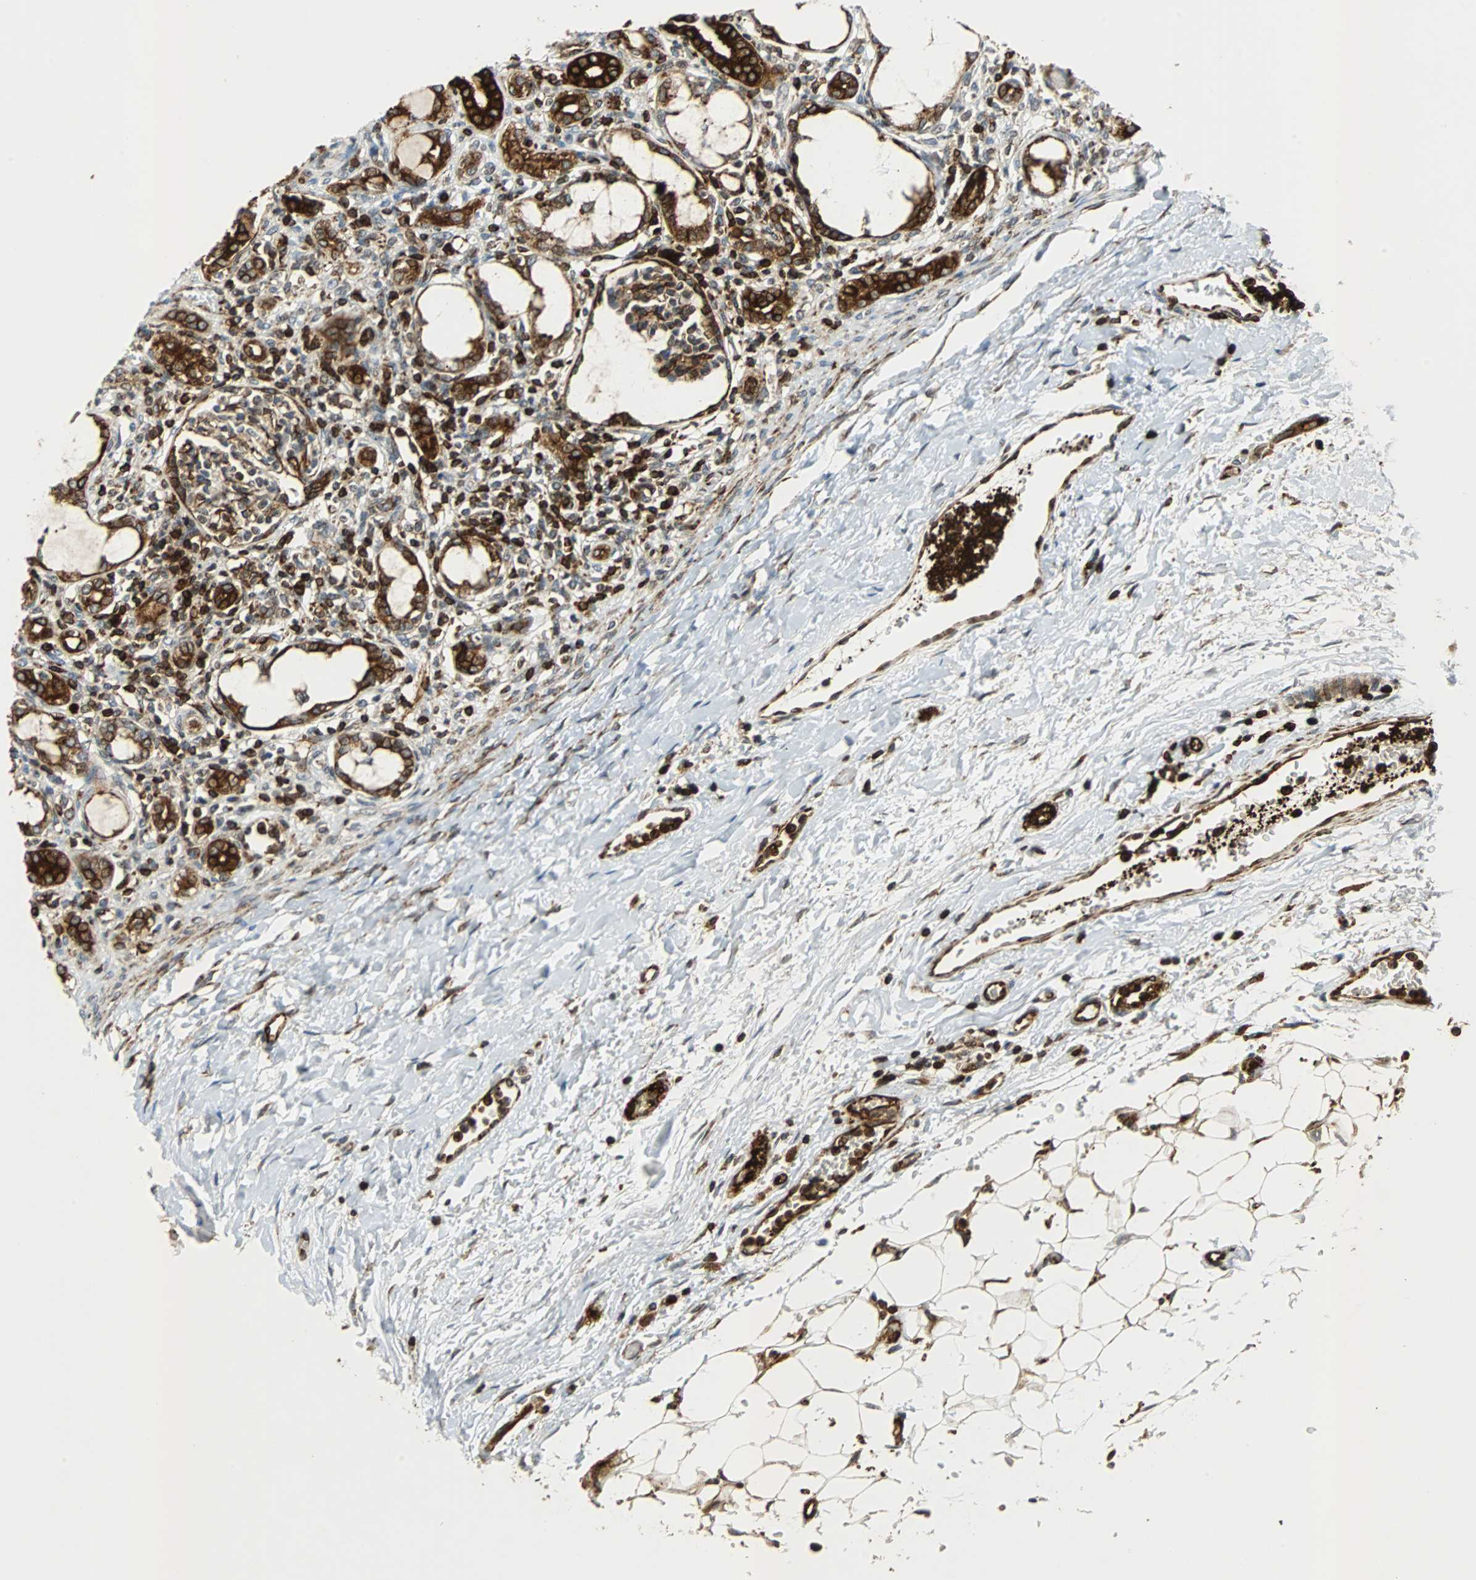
{"staining": {"intensity": "strong", "quantity": "<25%", "location": "cytoplasmic/membranous"}, "tissue": "kidney", "cell_type": "Cells in glomeruli", "image_type": "normal", "snomed": [{"axis": "morphology", "description": "Normal tissue, NOS"}, {"axis": "topography", "description": "Kidney"}], "caption": "IHC staining of normal kidney, which exhibits medium levels of strong cytoplasmic/membranous expression in about <25% of cells in glomeruli indicating strong cytoplasmic/membranous protein positivity. The staining was performed using DAB (brown) for protein detection and nuclei were counterstained in hematoxylin (blue).", "gene": "TUBA4A", "patient": {"sex": "male", "age": 7}}